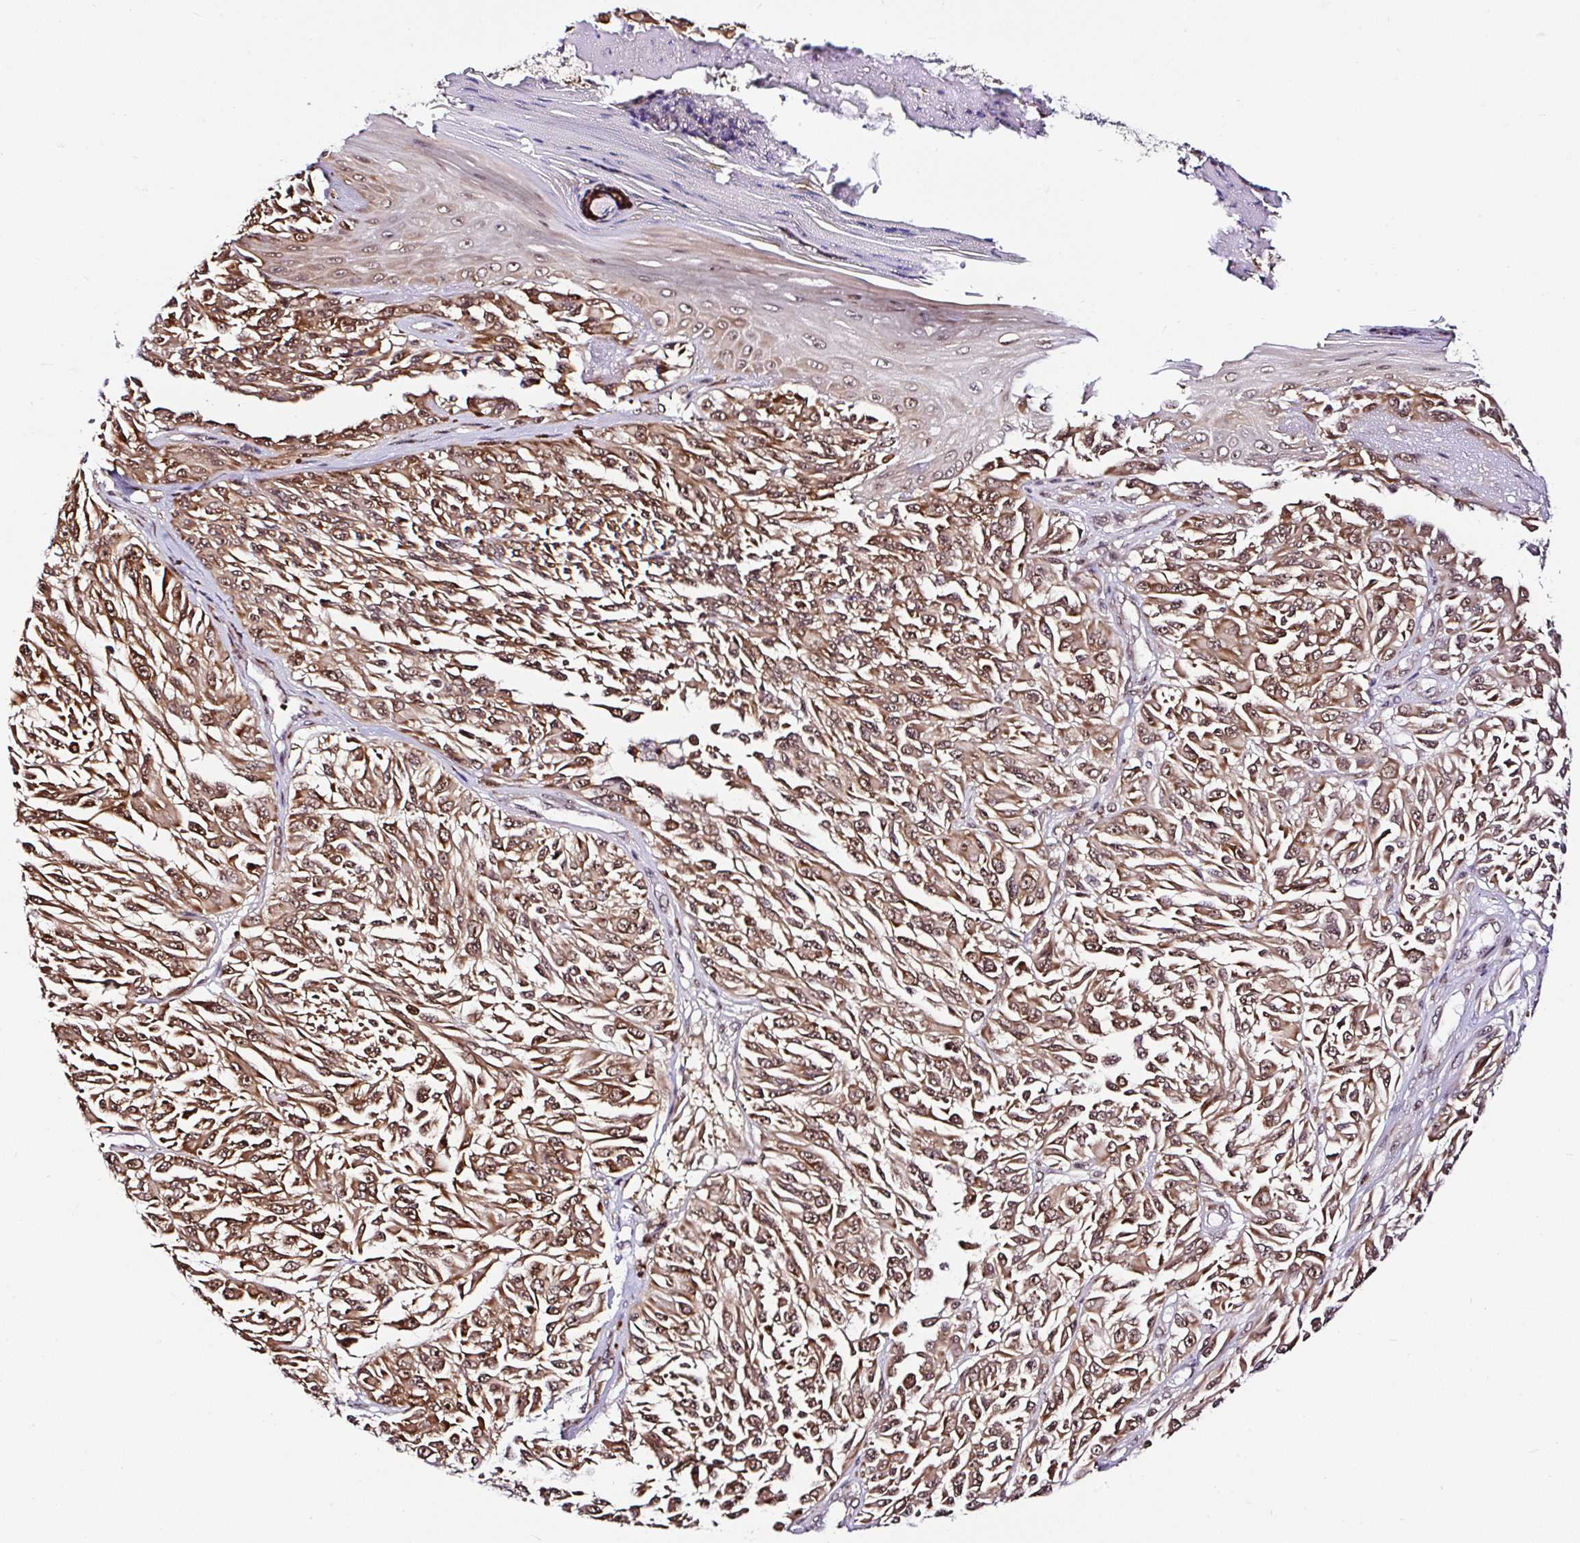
{"staining": {"intensity": "moderate", "quantity": ">75%", "location": "cytoplasmic/membranous,nuclear"}, "tissue": "melanoma", "cell_type": "Tumor cells", "image_type": "cancer", "snomed": [{"axis": "morphology", "description": "Malignant melanoma, NOS"}, {"axis": "topography", "description": "Skin"}], "caption": "Malignant melanoma was stained to show a protein in brown. There is medium levels of moderate cytoplasmic/membranous and nuclear expression in about >75% of tumor cells.", "gene": "PIN4", "patient": {"sex": "male", "age": 94}}